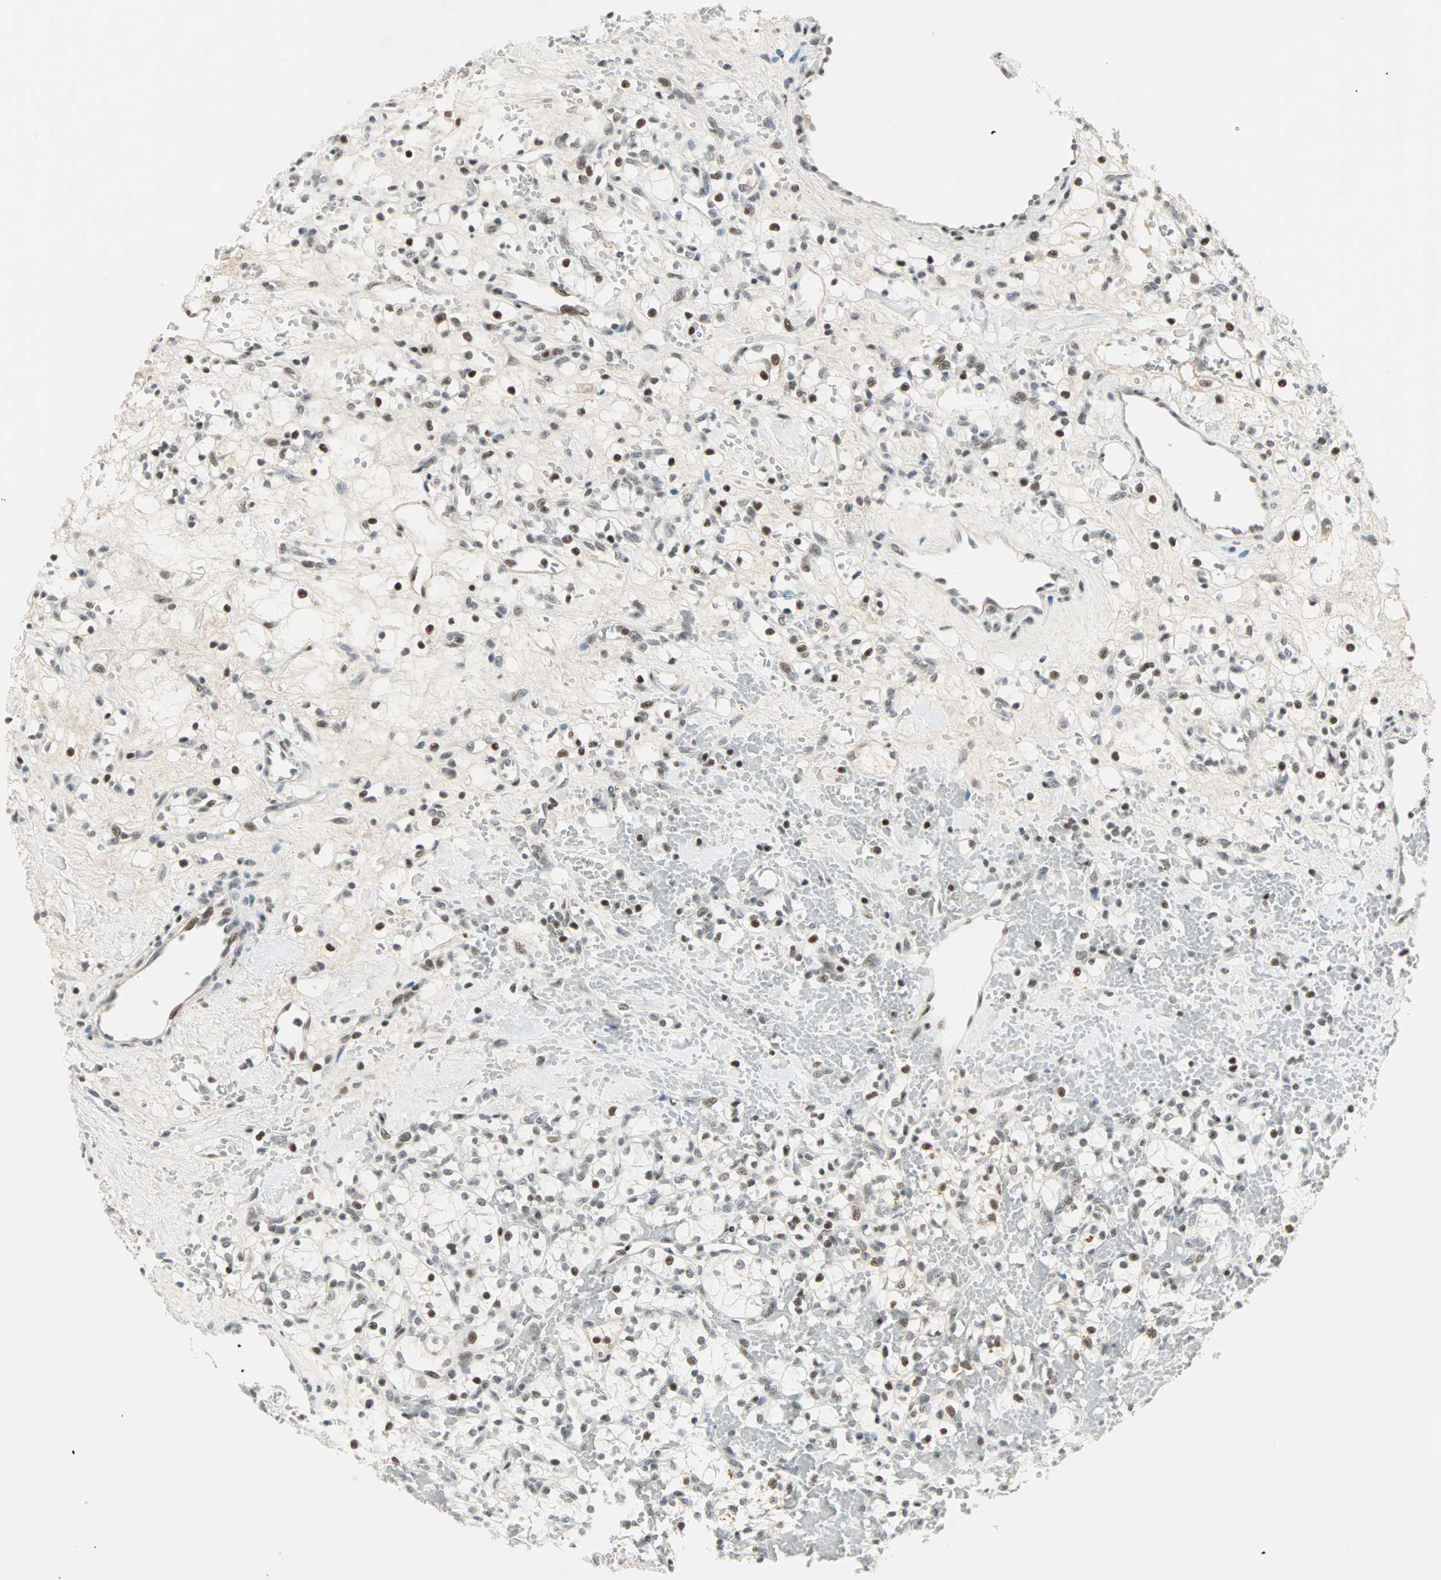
{"staining": {"intensity": "weak", "quantity": "25%-75%", "location": "nuclear"}, "tissue": "renal cancer", "cell_type": "Tumor cells", "image_type": "cancer", "snomed": [{"axis": "morphology", "description": "Adenocarcinoma, NOS"}, {"axis": "topography", "description": "Kidney"}], "caption": "Immunohistochemistry histopathology image of adenocarcinoma (renal) stained for a protein (brown), which exhibits low levels of weak nuclear expression in about 25%-75% of tumor cells.", "gene": "SIN3A", "patient": {"sex": "female", "age": 60}}